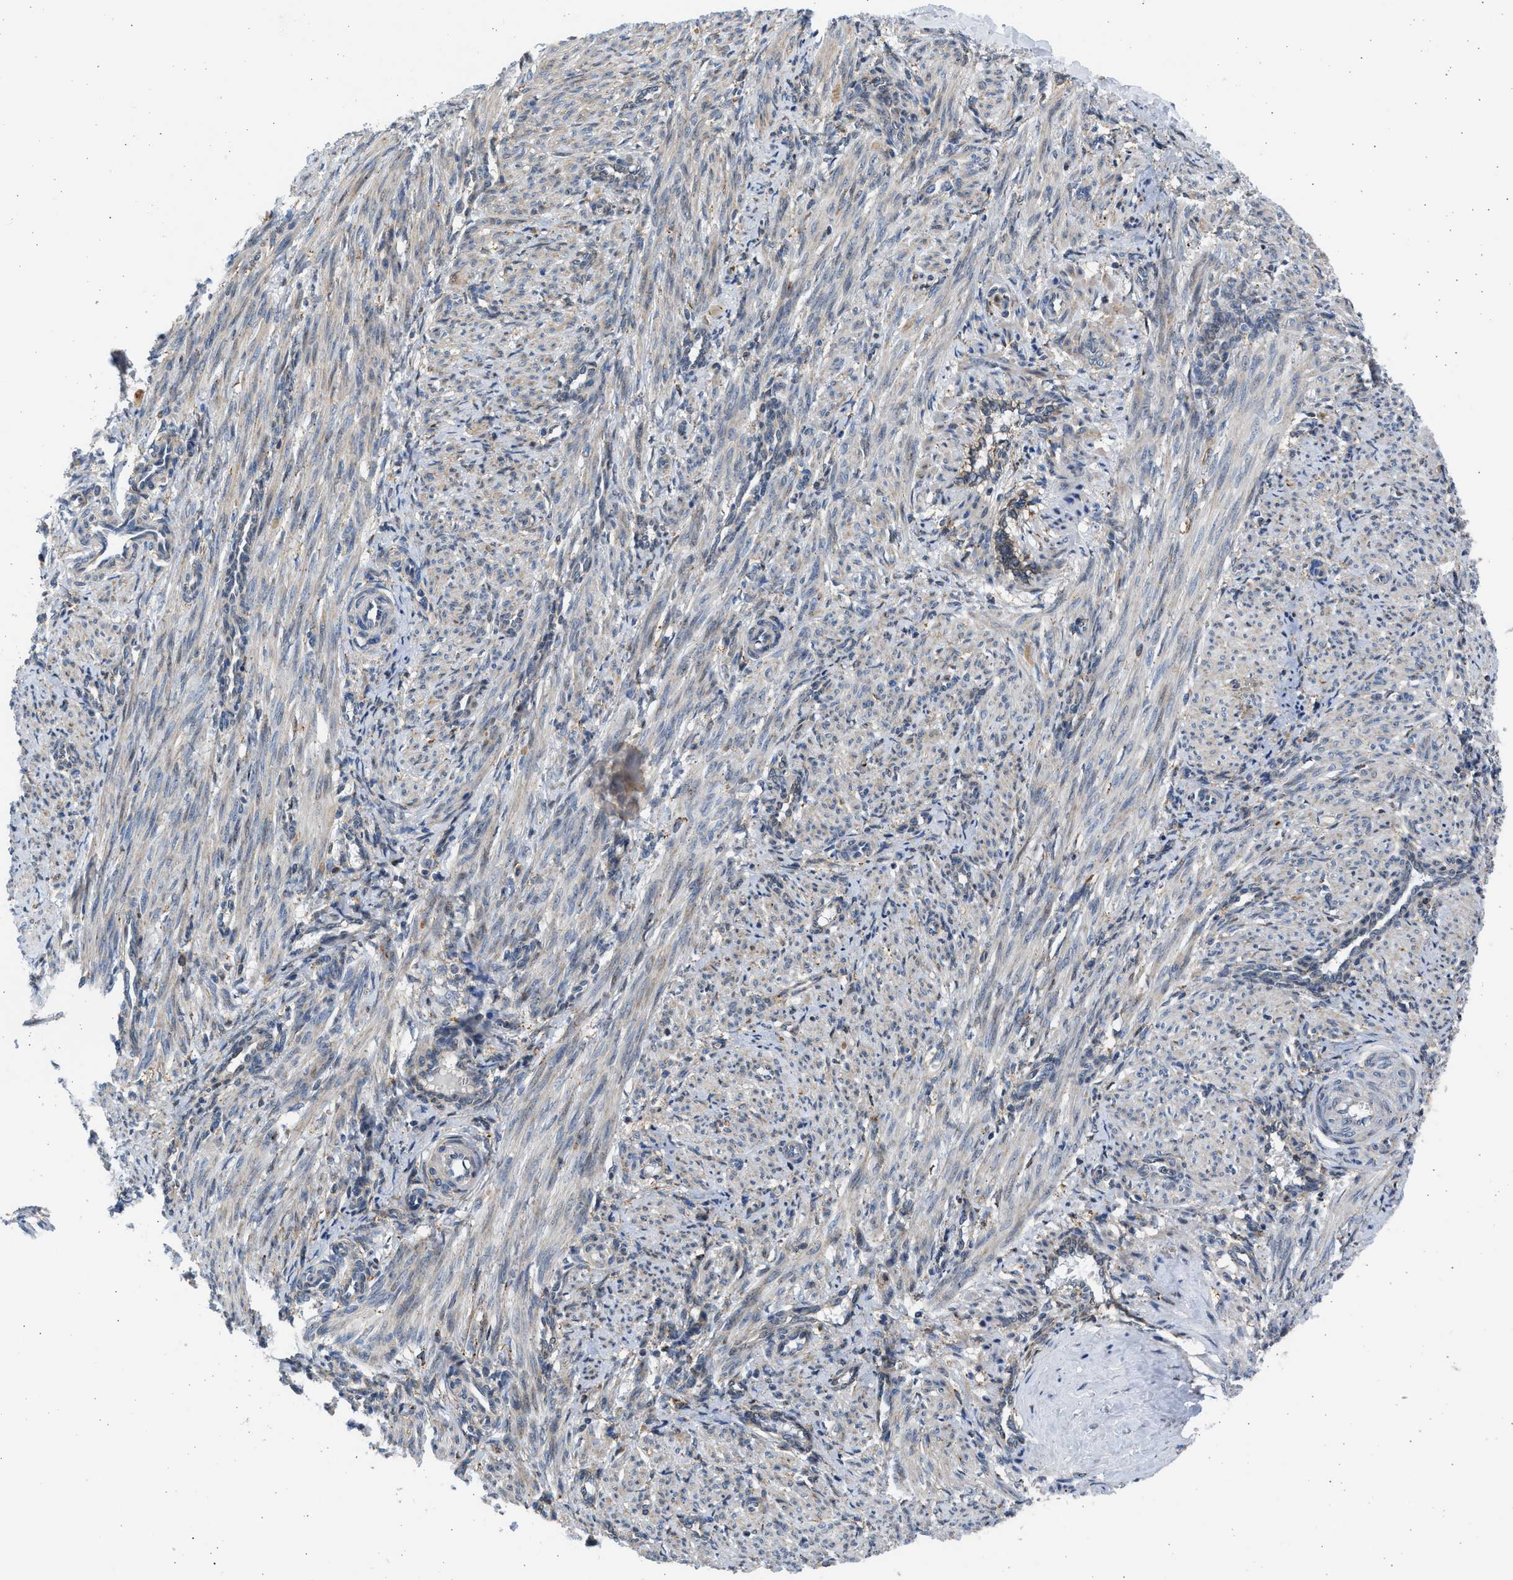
{"staining": {"intensity": "weak", "quantity": ">75%", "location": "cytoplasmic/membranous"}, "tissue": "smooth muscle", "cell_type": "Smooth muscle cells", "image_type": "normal", "snomed": [{"axis": "morphology", "description": "Normal tissue, NOS"}, {"axis": "topography", "description": "Endometrium"}], "caption": "Smooth muscle was stained to show a protein in brown. There is low levels of weak cytoplasmic/membranous expression in about >75% of smooth muscle cells. (IHC, brightfield microscopy, high magnification).", "gene": "PLD2", "patient": {"sex": "female", "age": 33}}